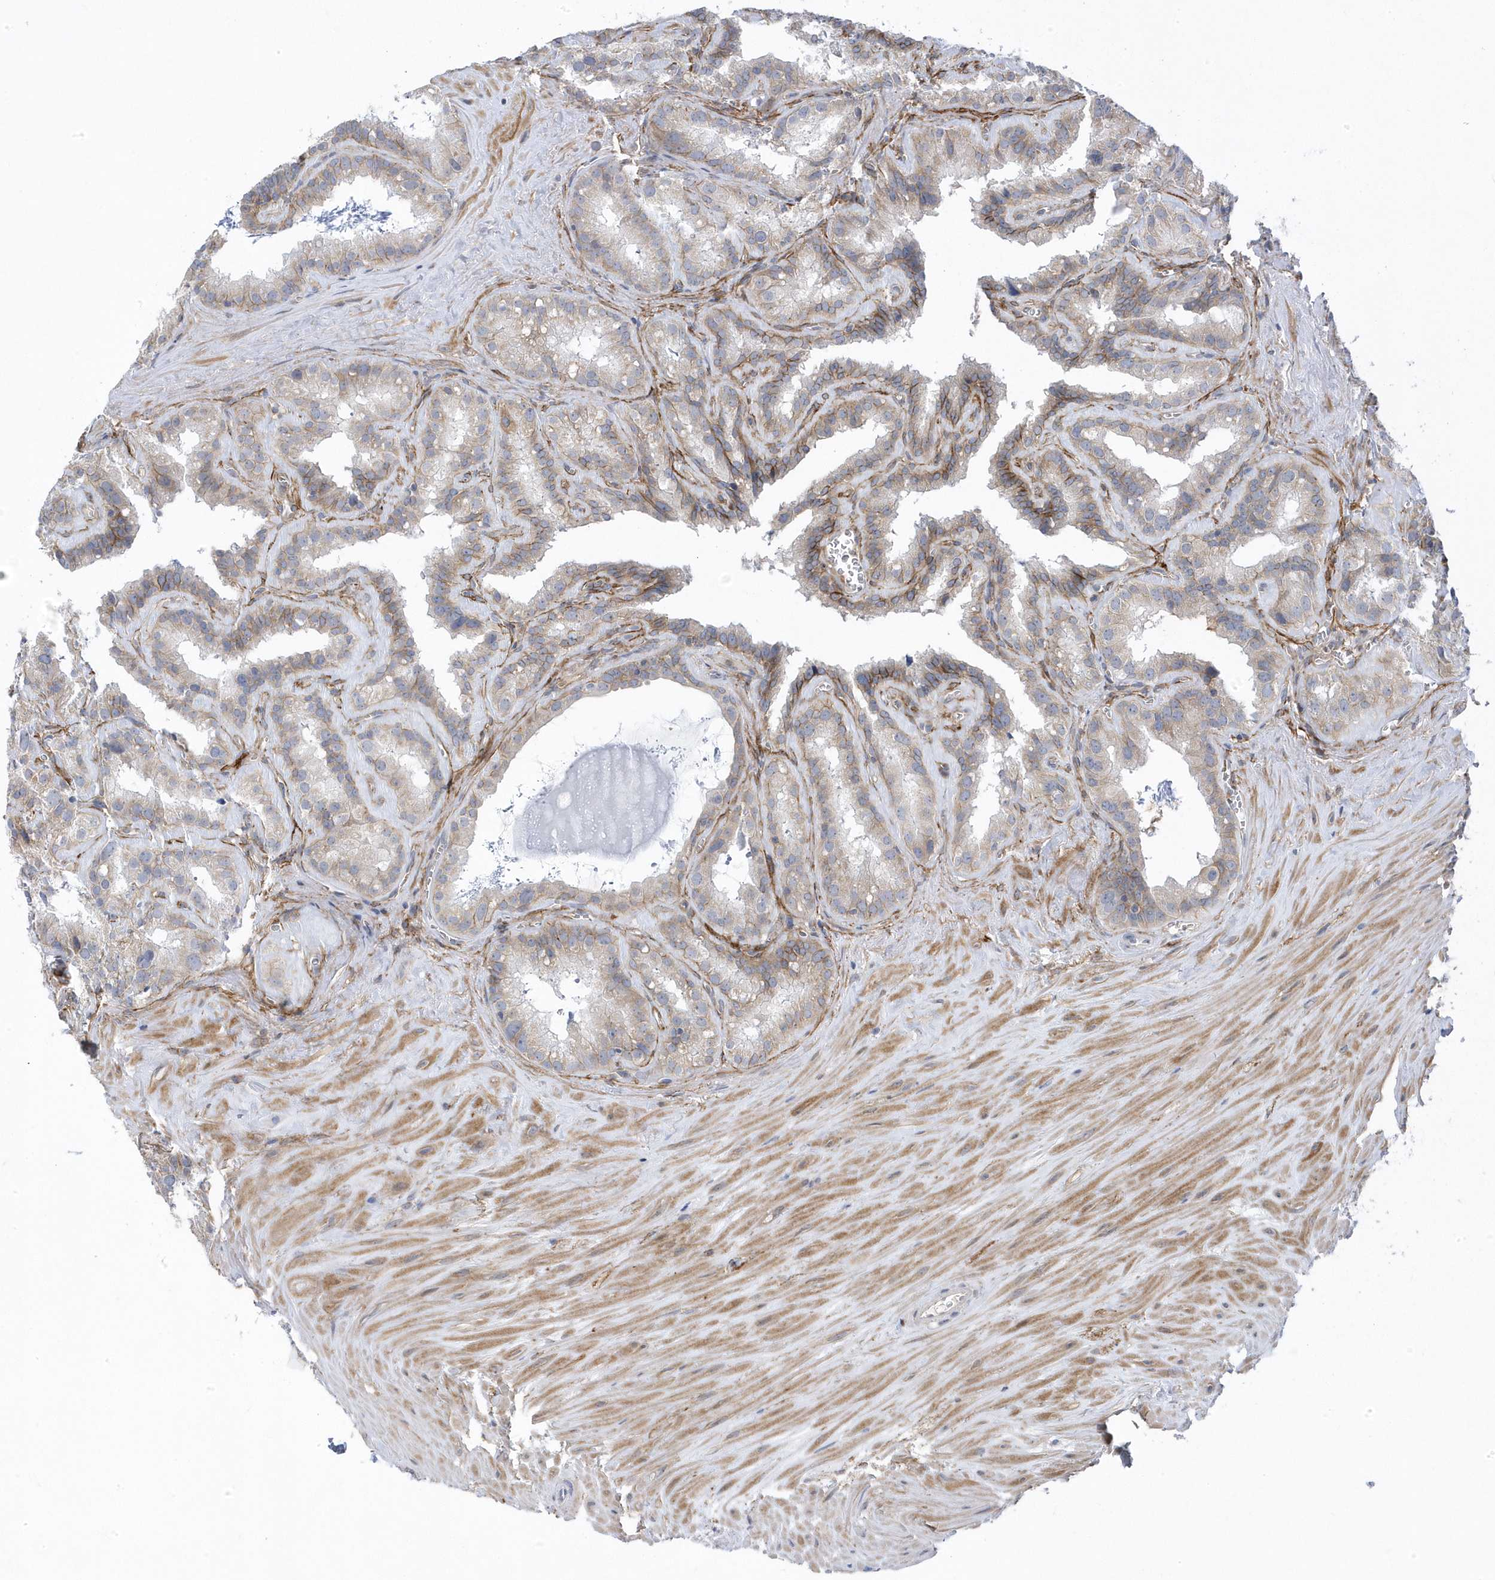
{"staining": {"intensity": "weak", "quantity": ">75%", "location": "cytoplasmic/membranous"}, "tissue": "seminal vesicle", "cell_type": "Glandular cells", "image_type": "normal", "snomed": [{"axis": "morphology", "description": "Normal tissue, NOS"}, {"axis": "topography", "description": "Prostate"}, {"axis": "topography", "description": "Seminal veicle"}], "caption": "Immunohistochemical staining of unremarkable seminal vesicle reveals weak cytoplasmic/membranous protein positivity in approximately >75% of glandular cells. (IHC, brightfield microscopy, high magnification).", "gene": "ANAPC1", "patient": {"sex": "male", "age": 59}}